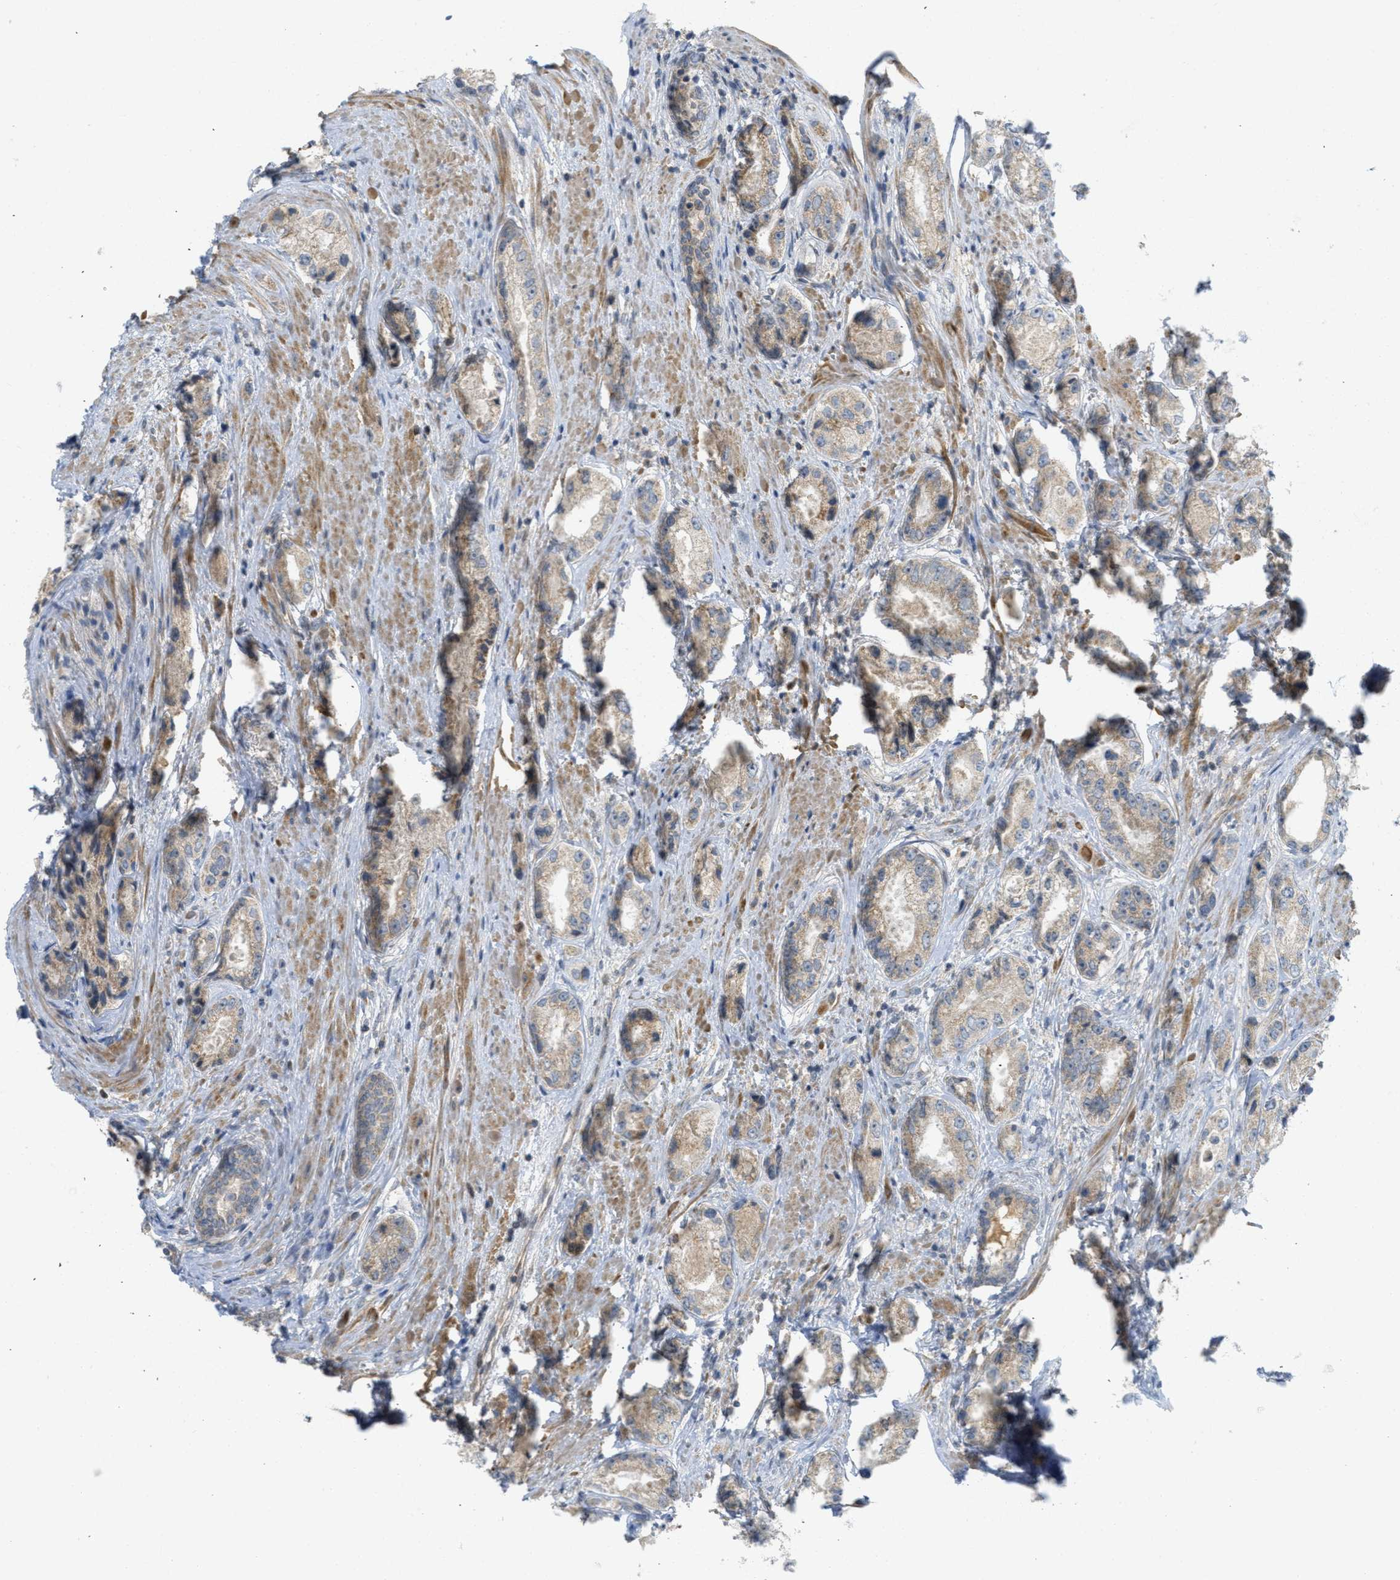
{"staining": {"intensity": "weak", "quantity": ">75%", "location": "cytoplasmic/membranous"}, "tissue": "prostate cancer", "cell_type": "Tumor cells", "image_type": "cancer", "snomed": [{"axis": "morphology", "description": "Adenocarcinoma, High grade"}, {"axis": "topography", "description": "Prostate"}], "caption": "DAB (3,3'-diaminobenzidine) immunohistochemical staining of human prostate cancer displays weak cytoplasmic/membranous protein positivity in about >75% of tumor cells.", "gene": "PROC", "patient": {"sex": "male", "age": 61}}